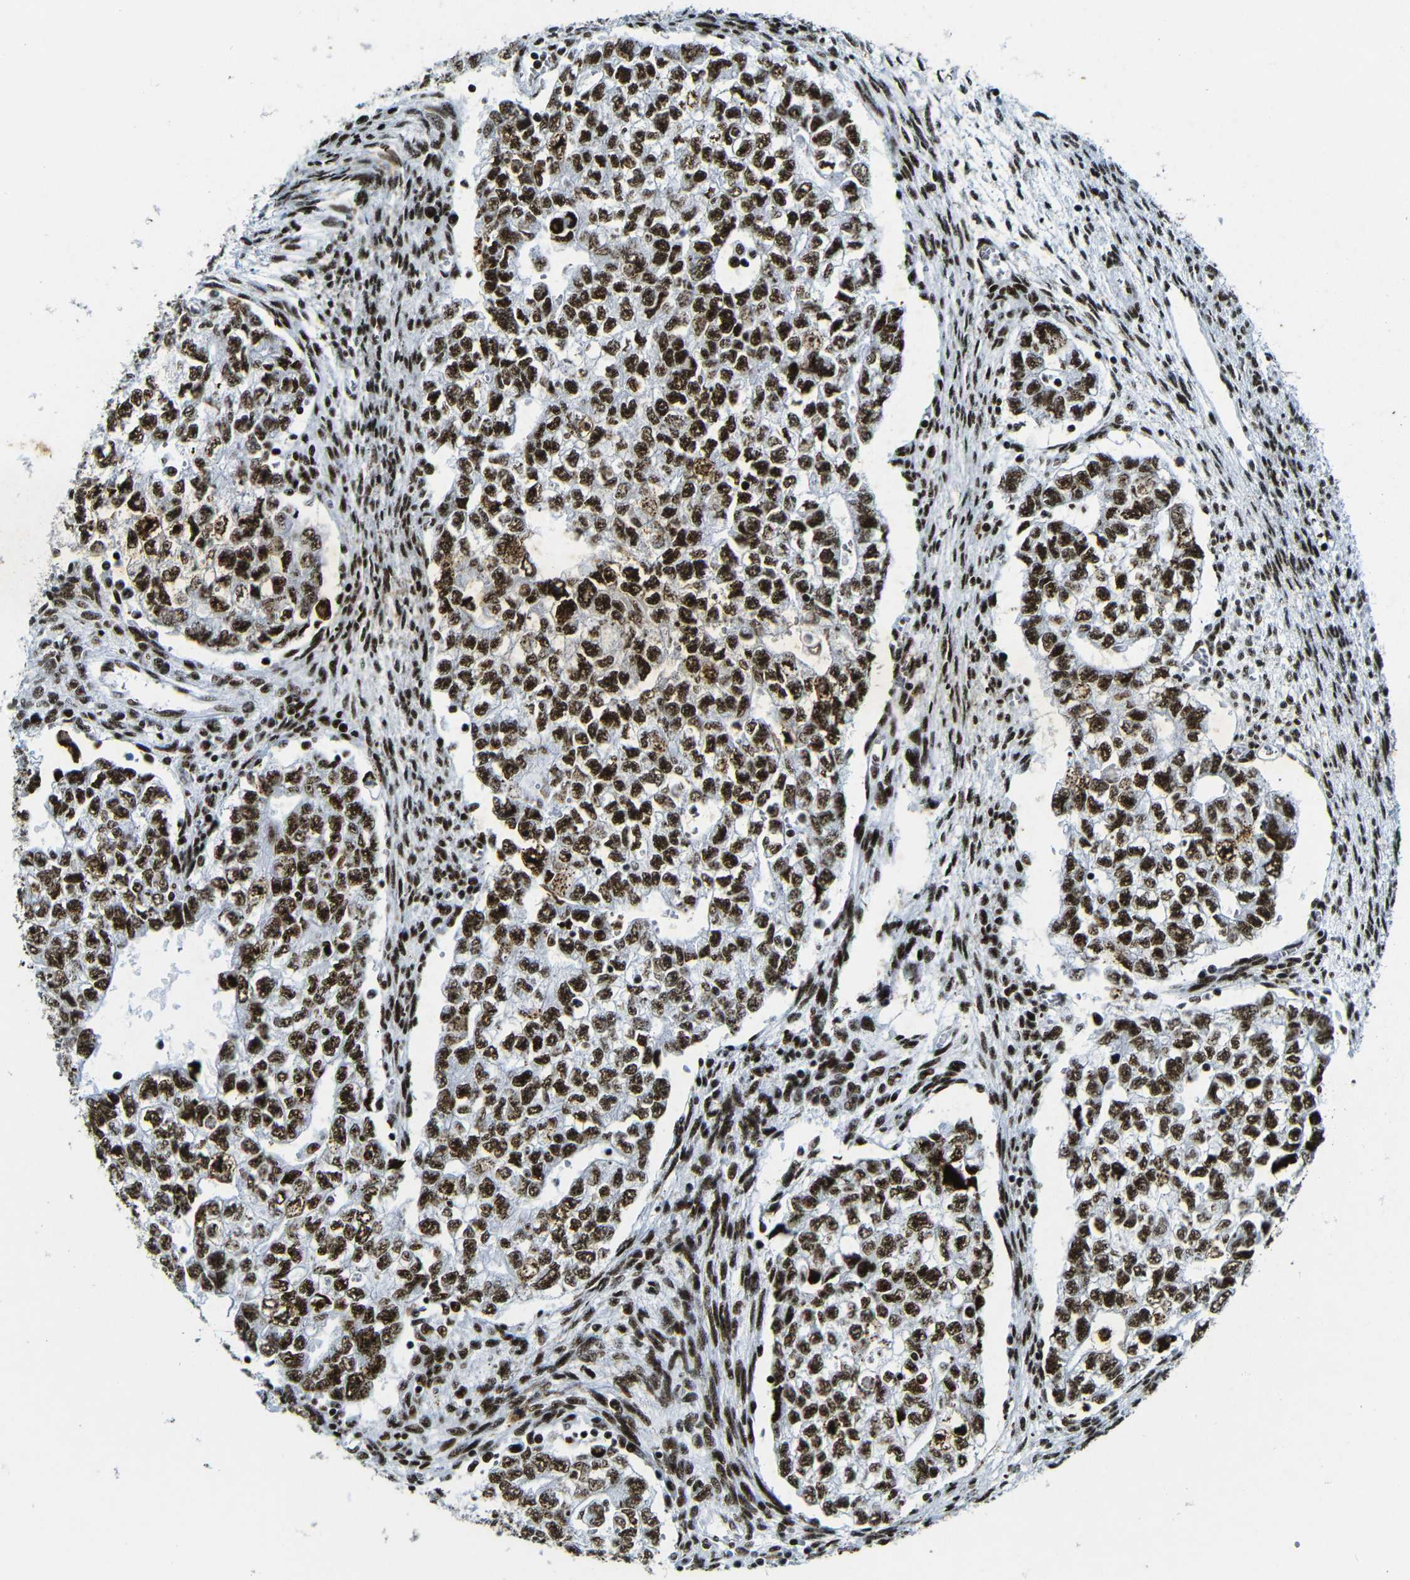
{"staining": {"intensity": "strong", "quantity": ">75%", "location": "nuclear"}, "tissue": "testis cancer", "cell_type": "Tumor cells", "image_type": "cancer", "snomed": [{"axis": "morphology", "description": "Seminoma, NOS"}, {"axis": "morphology", "description": "Carcinoma, Embryonal, NOS"}, {"axis": "topography", "description": "Testis"}], "caption": "Immunohistochemistry (IHC) (DAB) staining of testis cancer shows strong nuclear protein positivity in about >75% of tumor cells.", "gene": "SRSF1", "patient": {"sex": "male", "age": 38}}